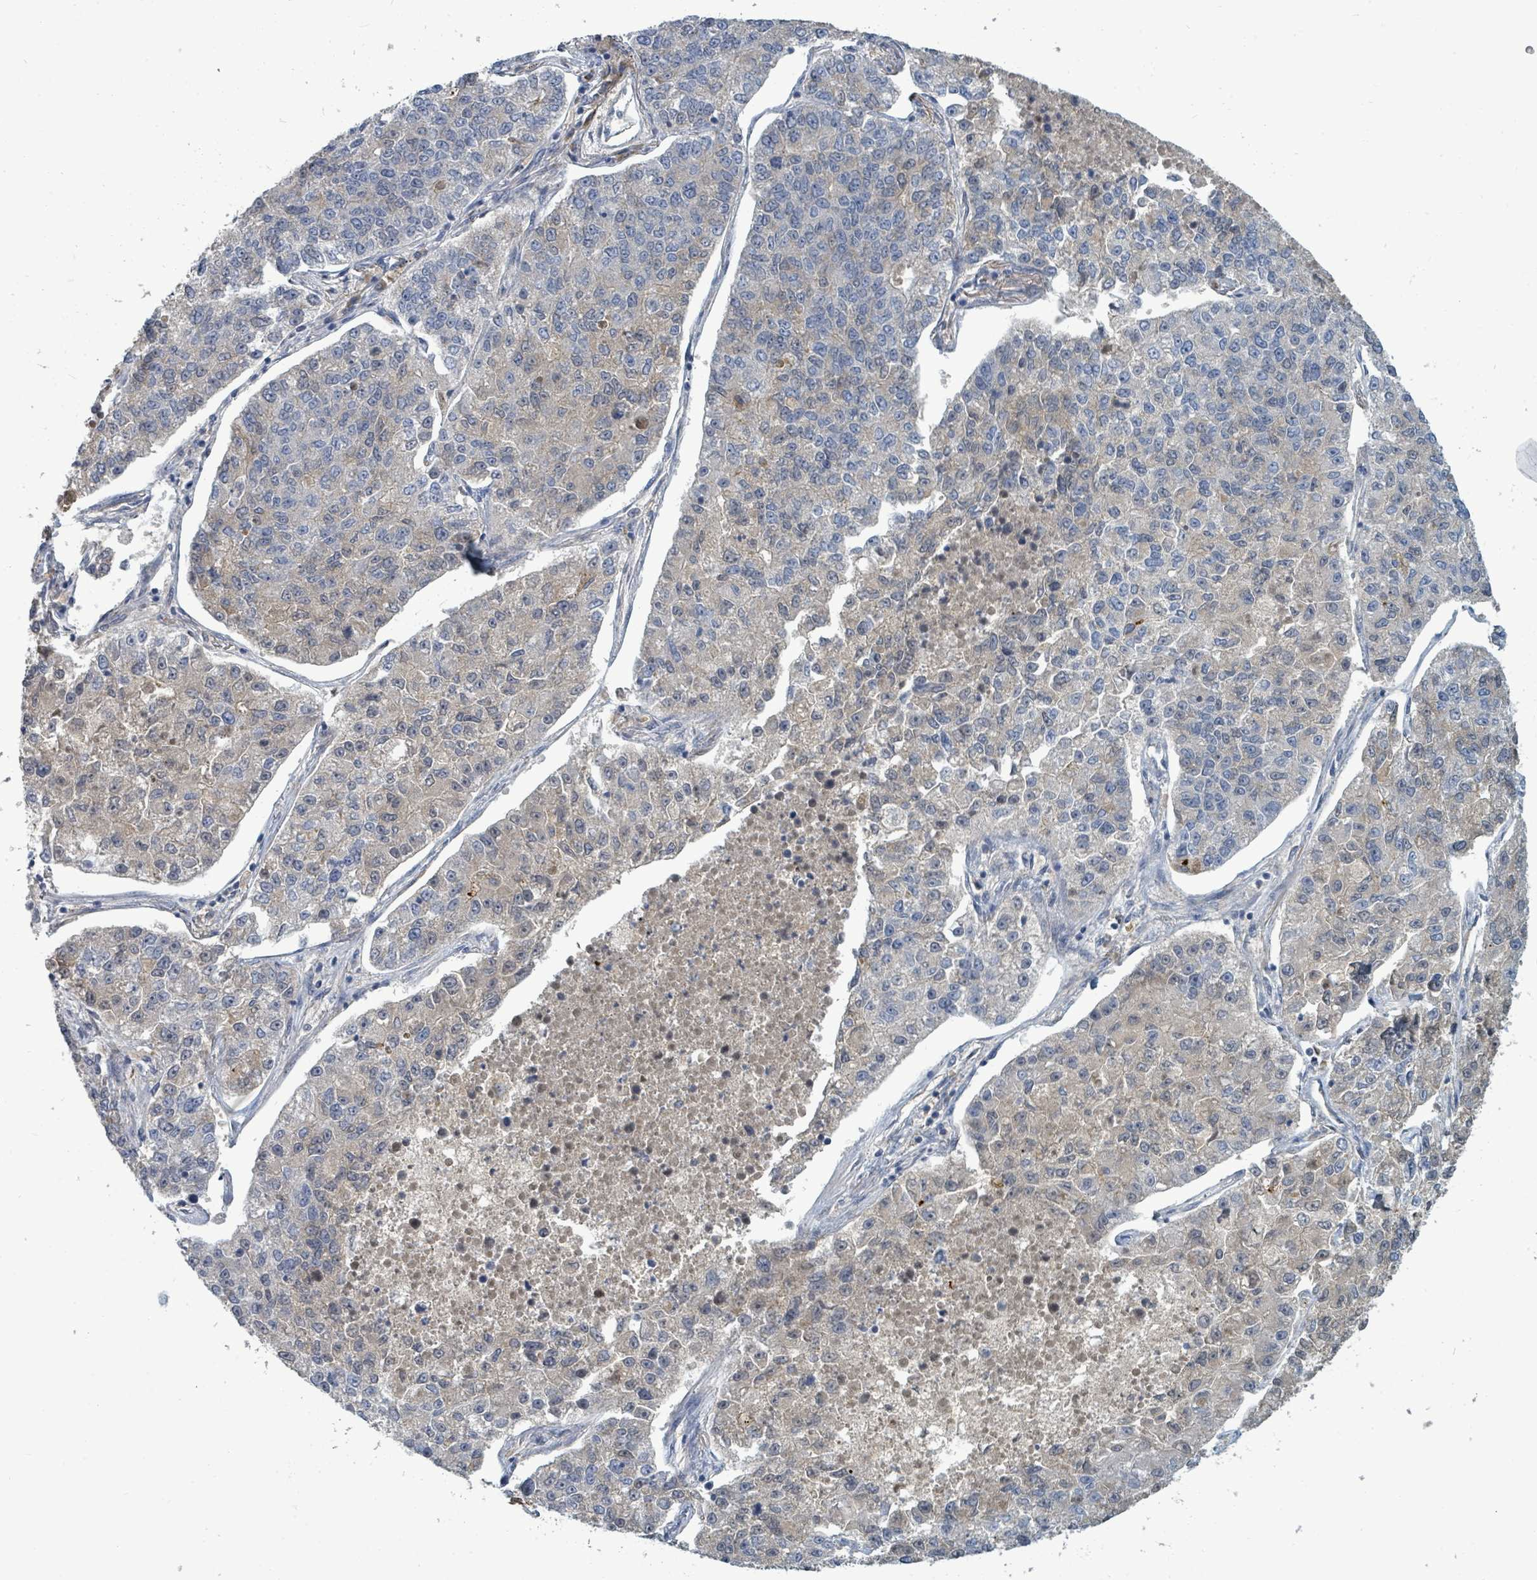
{"staining": {"intensity": "weak", "quantity": "<25%", "location": "cytoplasmic/membranous"}, "tissue": "lung cancer", "cell_type": "Tumor cells", "image_type": "cancer", "snomed": [{"axis": "morphology", "description": "Adenocarcinoma, NOS"}, {"axis": "topography", "description": "Lung"}], "caption": "A micrograph of human lung adenocarcinoma is negative for staining in tumor cells.", "gene": "SLC25A23", "patient": {"sex": "male", "age": 49}}